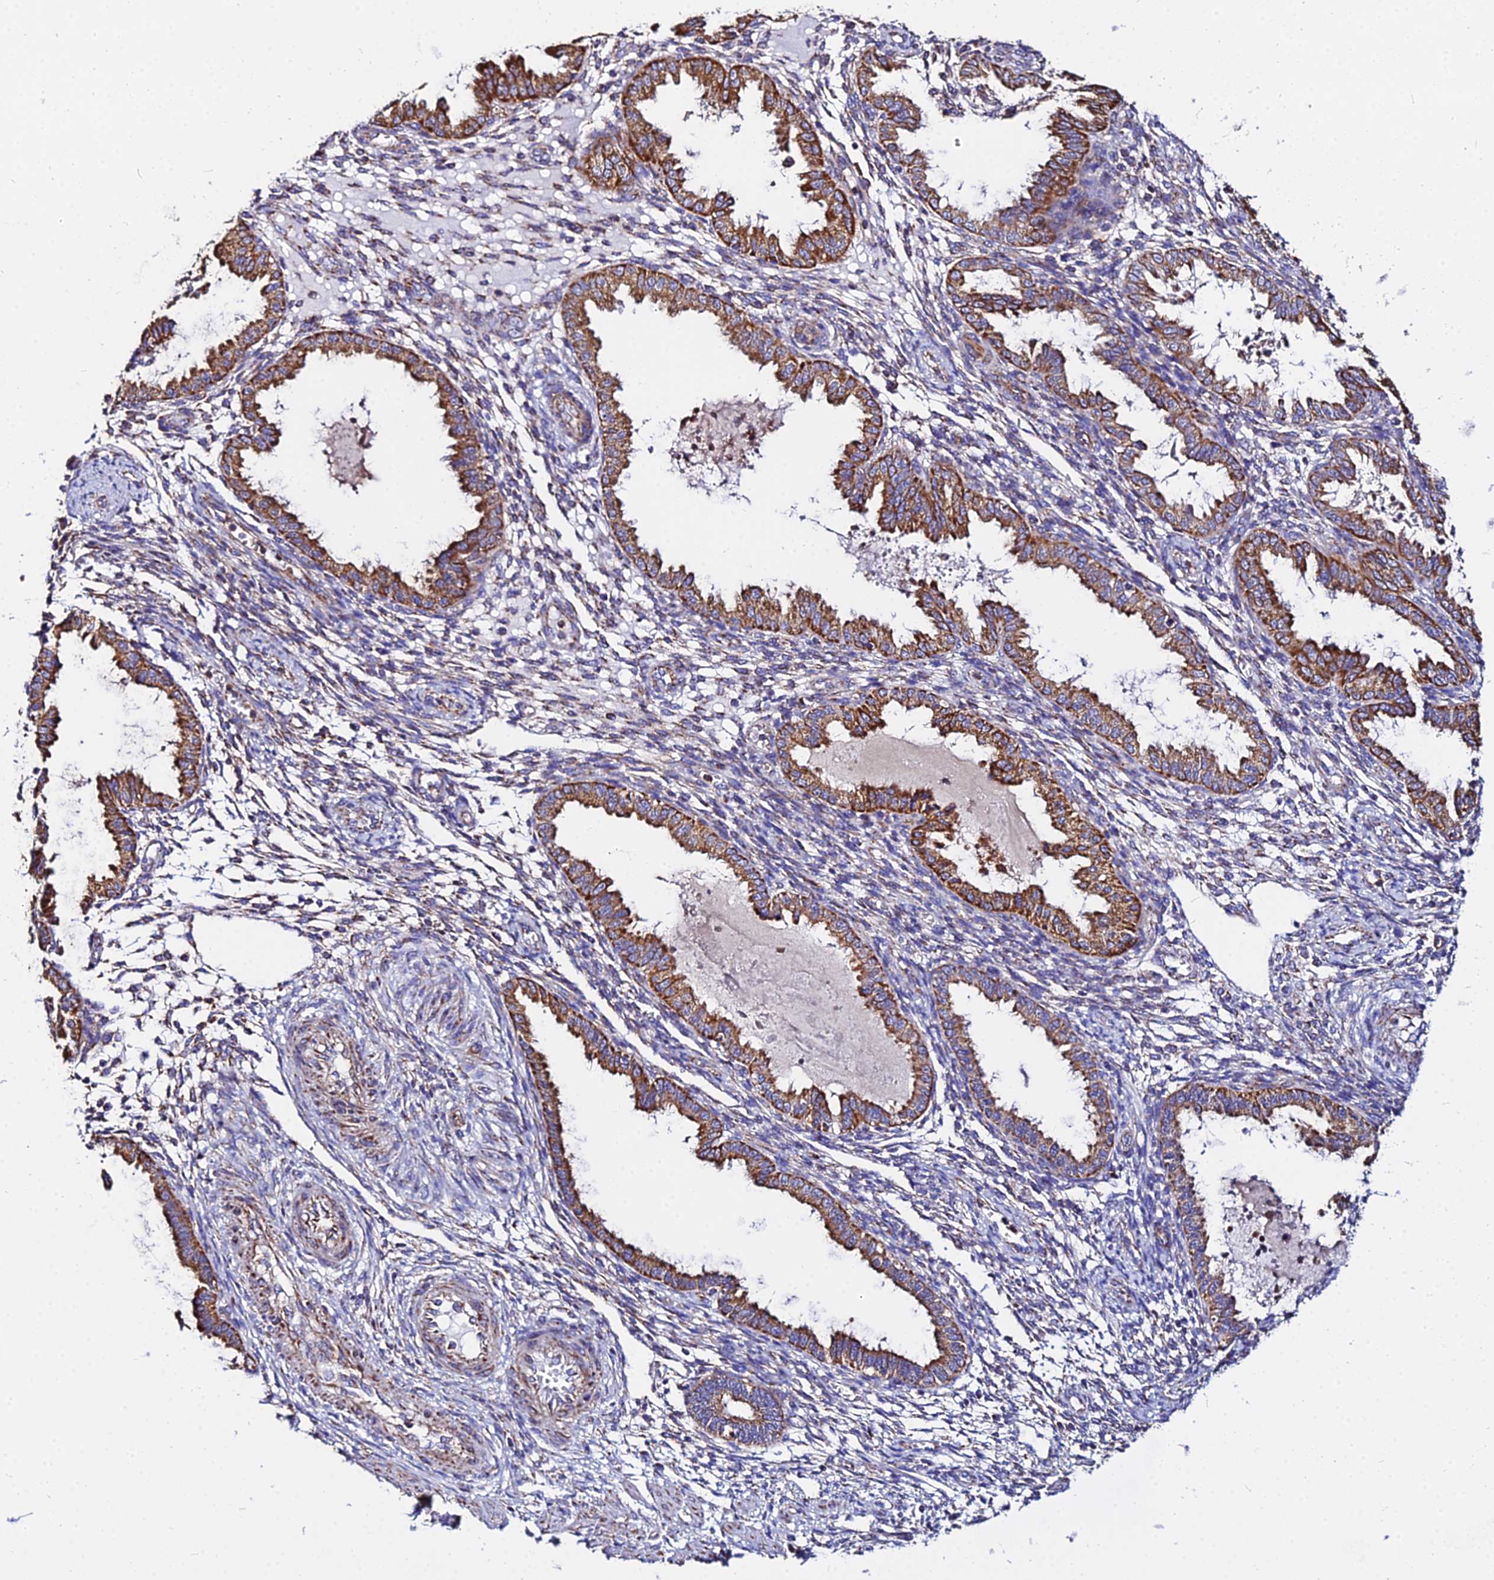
{"staining": {"intensity": "moderate", "quantity": "25%-75%", "location": "cytoplasmic/membranous"}, "tissue": "endometrium", "cell_type": "Cells in endometrial stroma", "image_type": "normal", "snomed": [{"axis": "morphology", "description": "Normal tissue, NOS"}, {"axis": "topography", "description": "Endometrium"}], "caption": "Endometrium was stained to show a protein in brown. There is medium levels of moderate cytoplasmic/membranous staining in approximately 25%-75% of cells in endometrial stroma.", "gene": "ZNF573", "patient": {"sex": "female", "age": 33}}